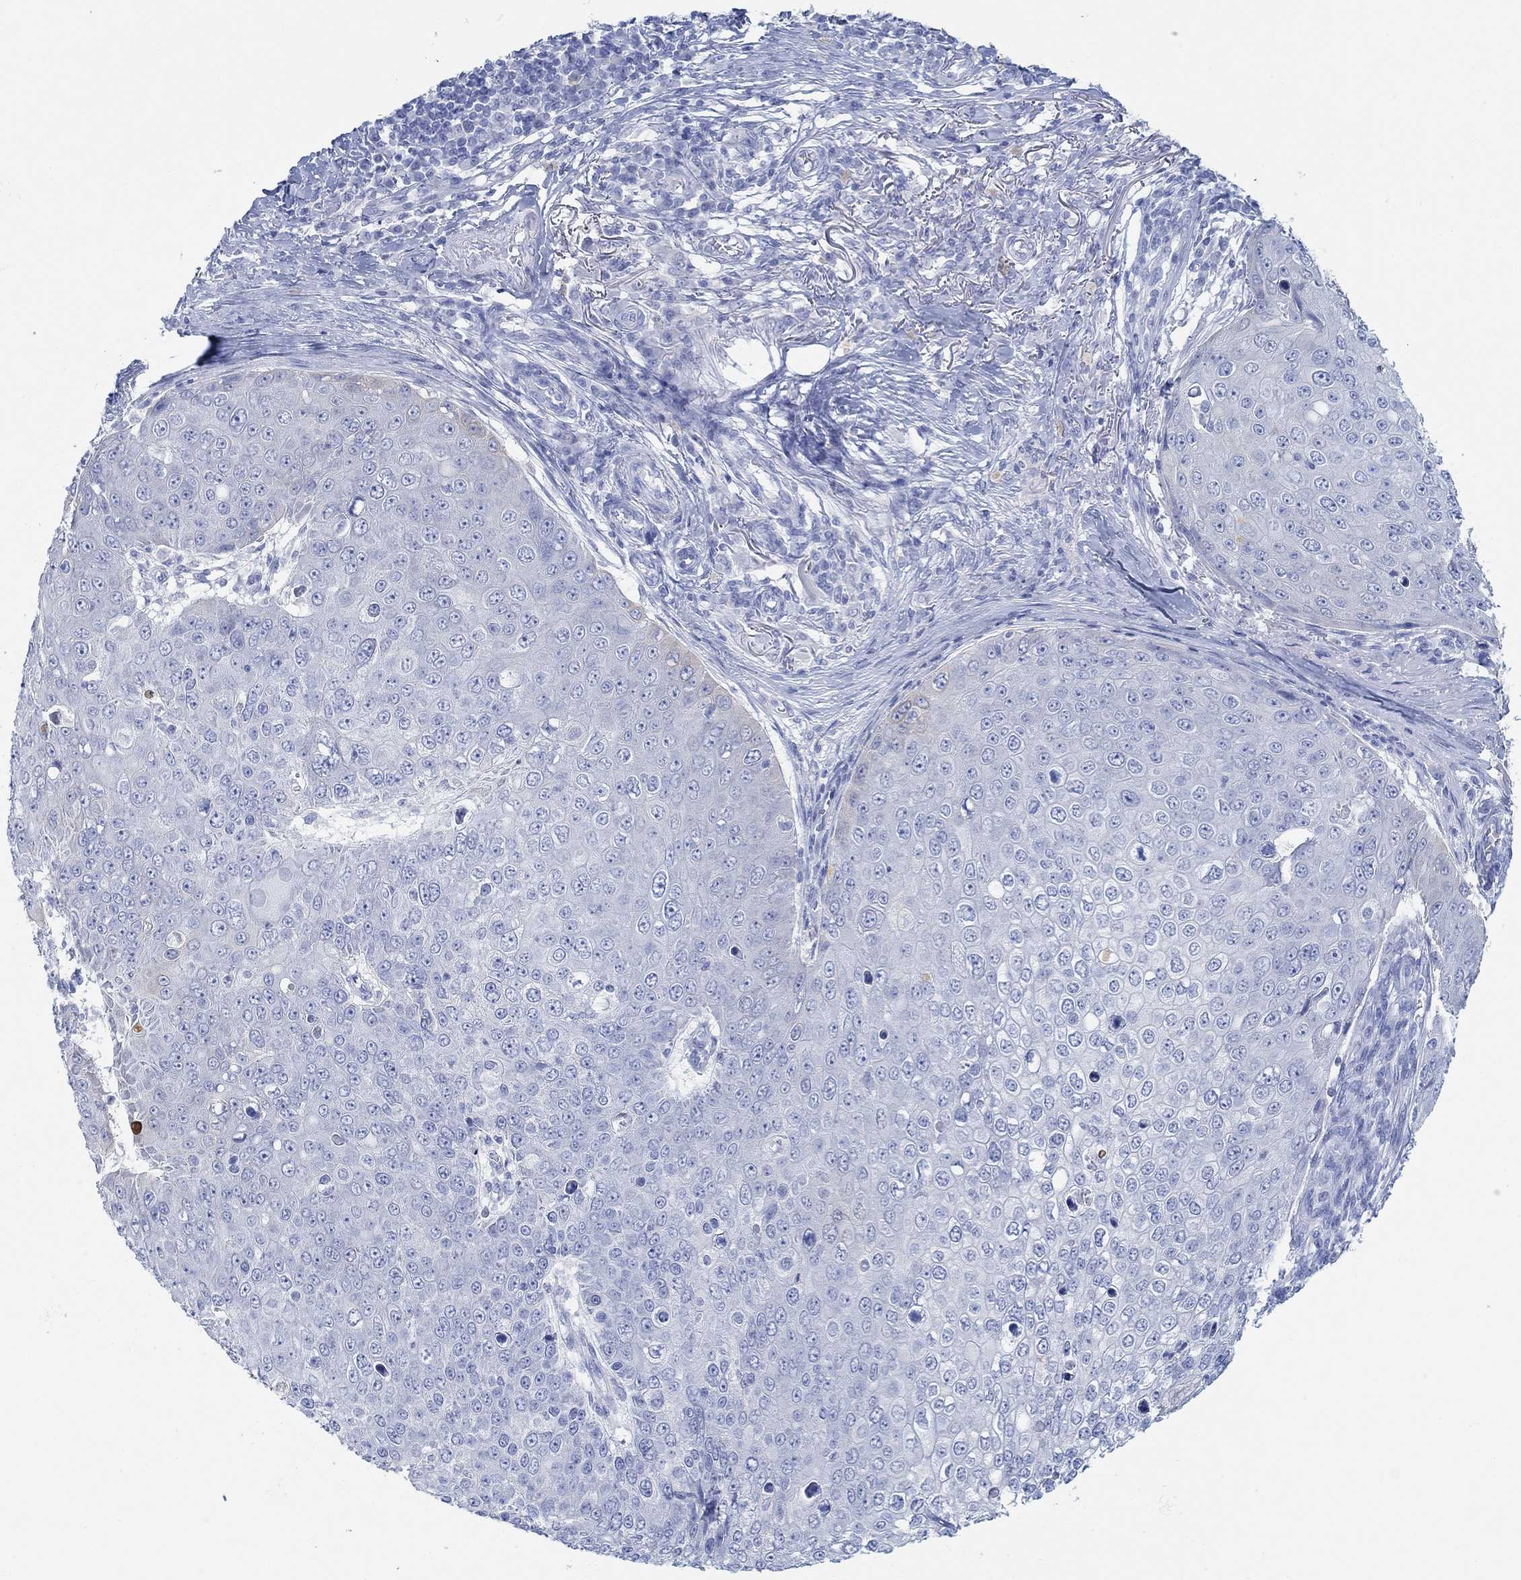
{"staining": {"intensity": "negative", "quantity": "none", "location": "none"}, "tissue": "skin cancer", "cell_type": "Tumor cells", "image_type": "cancer", "snomed": [{"axis": "morphology", "description": "Squamous cell carcinoma, NOS"}, {"axis": "topography", "description": "Skin"}], "caption": "Immunohistochemical staining of squamous cell carcinoma (skin) demonstrates no significant positivity in tumor cells. (DAB immunohistochemistry (IHC) with hematoxylin counter stain).", "gene": "AK8", "patient": {"sex": "male", "age": 71}}